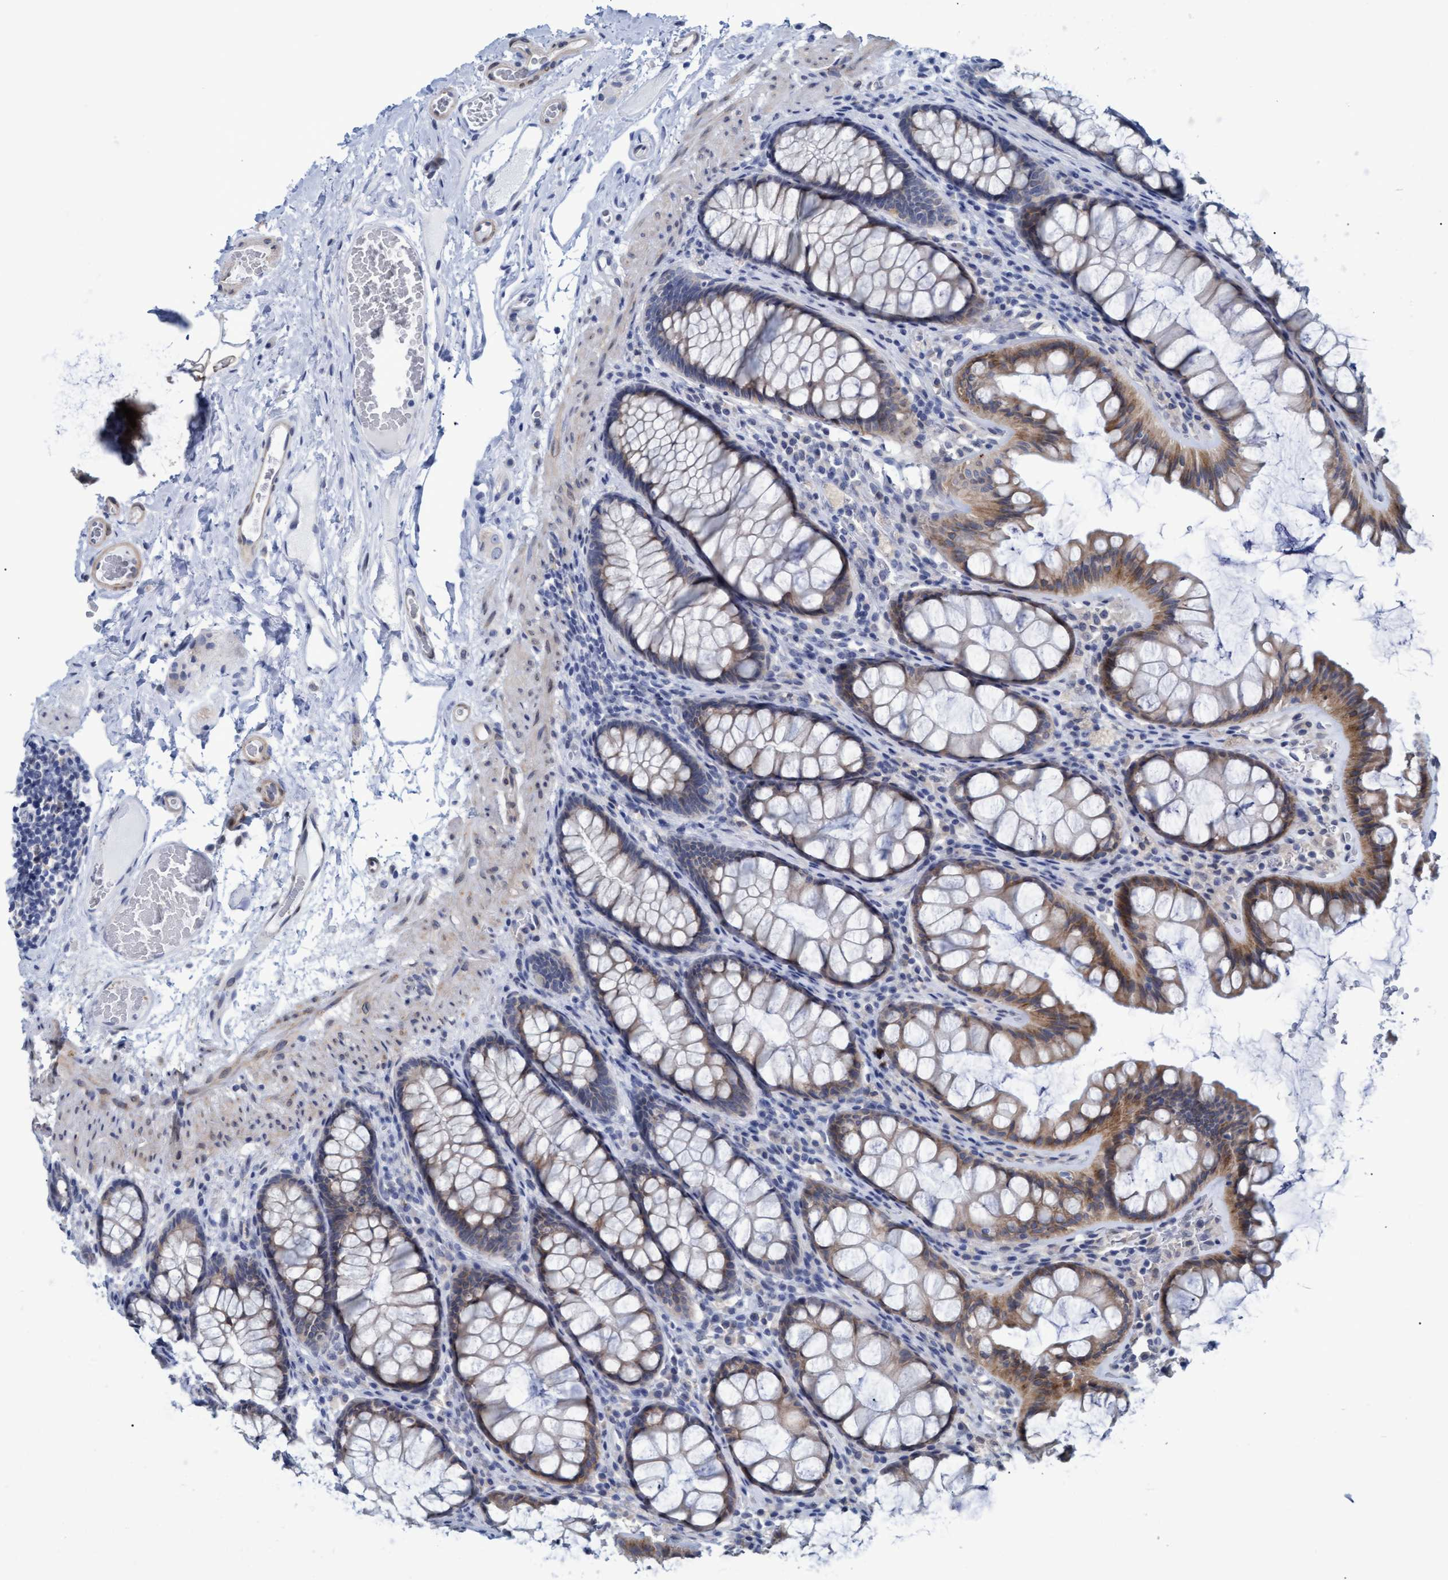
{"staining": {"intensity": "negative", "quantity": "none", "location": "none"}, "tissue": "colon", "cell_type": "Endothelial cells", "image_type": "normal", "snomed": [{"axis": "morphology", "description": "Normal tissue, NOS"}, {"axis": "topography", "description": "Colon"}], "caption": "Photomicrograph shows no significant protein positivity in endothelial cells of benign colon.", "gene": "SSTR3", "patient": {"sex": "female", "age": 55}}